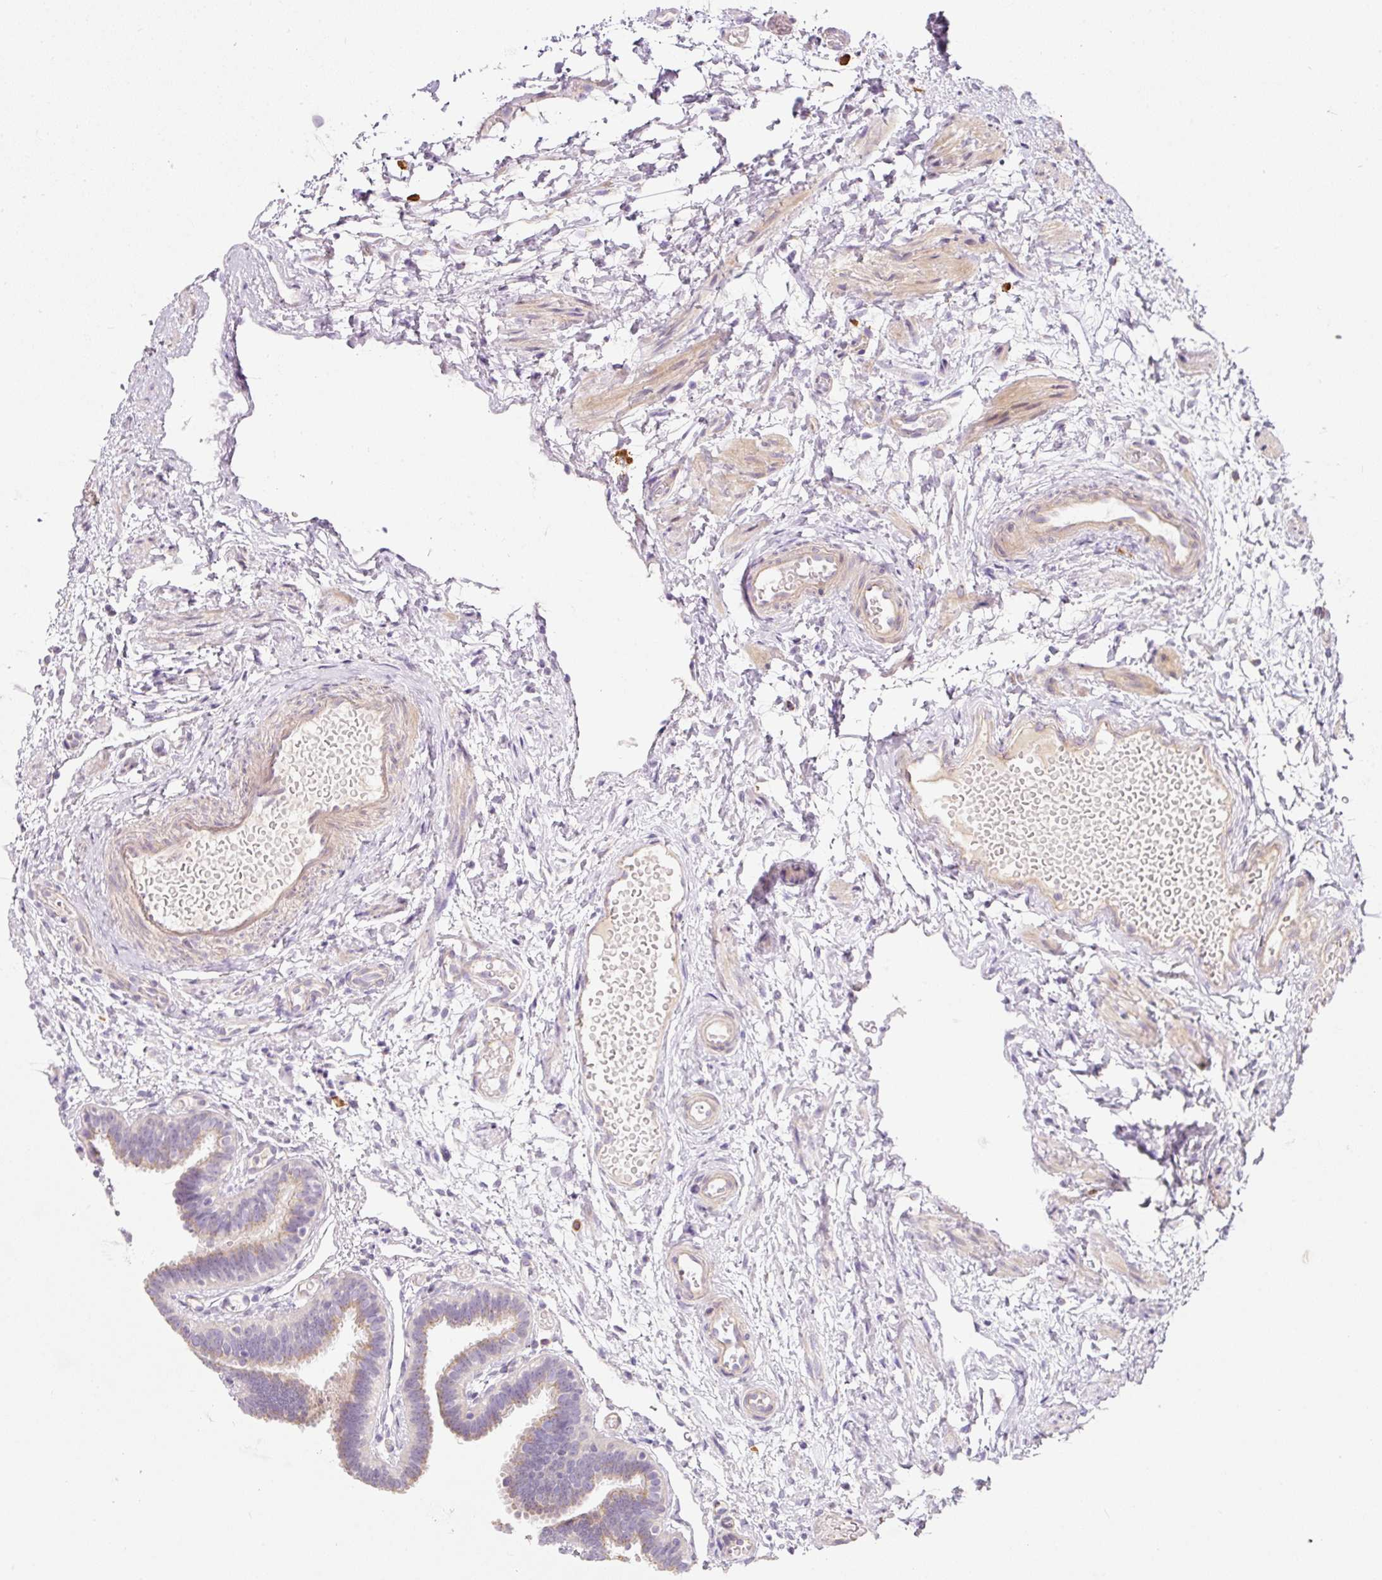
{"staining": {"intensity": "weak", "quantity": "25%-75%", "location": "cytoplasmic/membranous"}, "tissue": "fallopian tube", "cell_type": "Glandular cells", "image_type": "normal", "snomed": [{"axis": "morphology", "description": "Normal tissue, NOS"}, {"axis": "topography", "description": "Fallopian tube"}], "caption": "A low amount of weak cytoplasmic/membranous expression is seen in approximately 25%-75% of glandular cells in unremarkable fallopian tube. The staining is performed using DAB (3,3'-diaminobenzidine) brown chromogen to label protein expression. The nuclei are counter-stained blue using hematoxylin.", "gene": "NBPF11", "patient": {"sex": "female", "age": 37}}